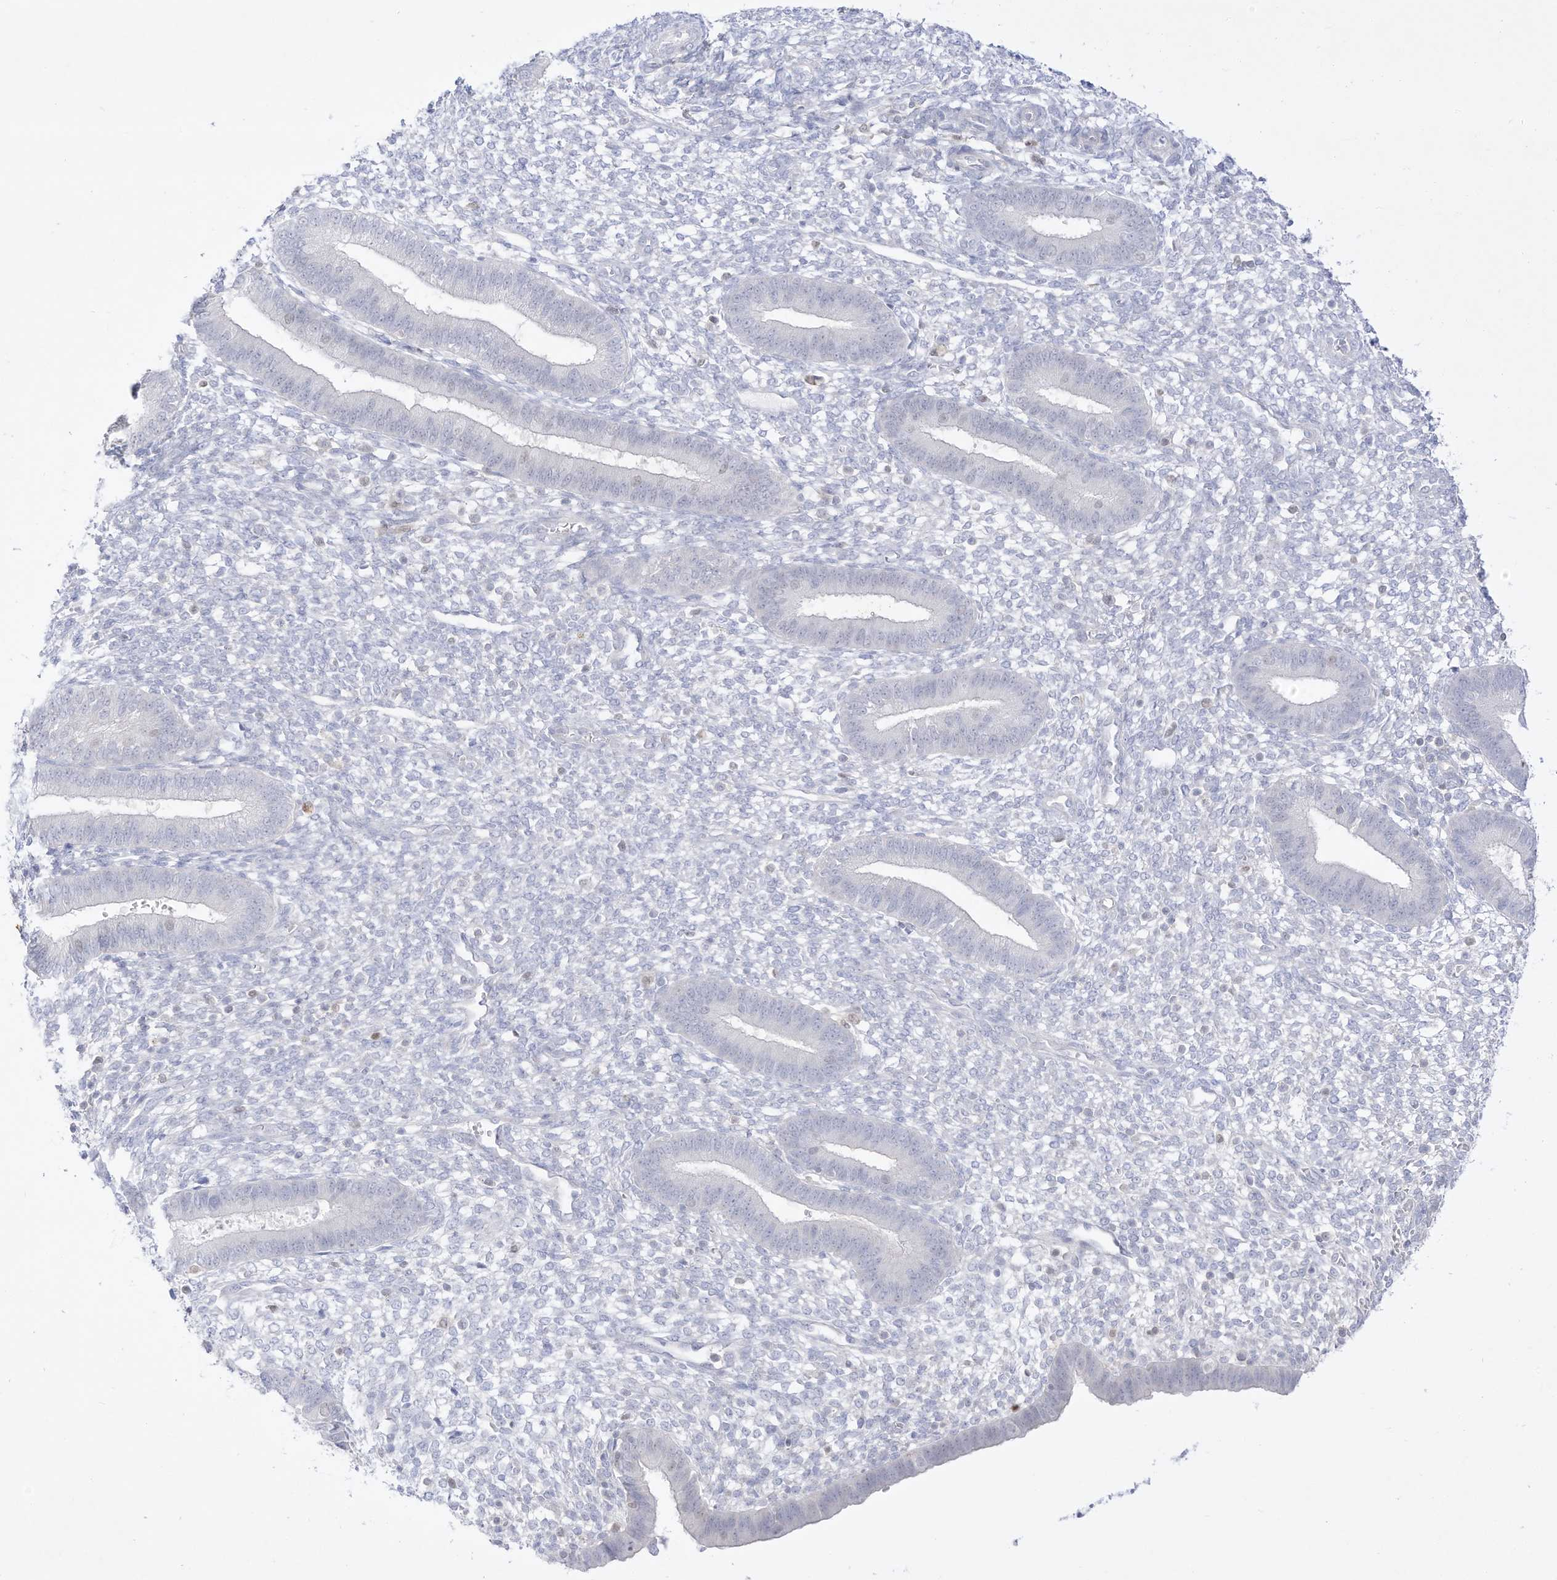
{"staining": {"intensity": "negative", "quantity": "none", "location": "none"}, "tissue": "endometrium", "cell_type": "Cells in endometrial stroma", "image_type": "normal", "snomed": [{"axis": "morphology", "description": "Normal tissue, NOS"}, {"axis": "topography", "description": "Endometrium"}], "caption": "The image displays no staining of cells in endometrial stroma in normal endometrium.", "gene": "DMKN", "patient": {"sex": "female", "age": 46}}